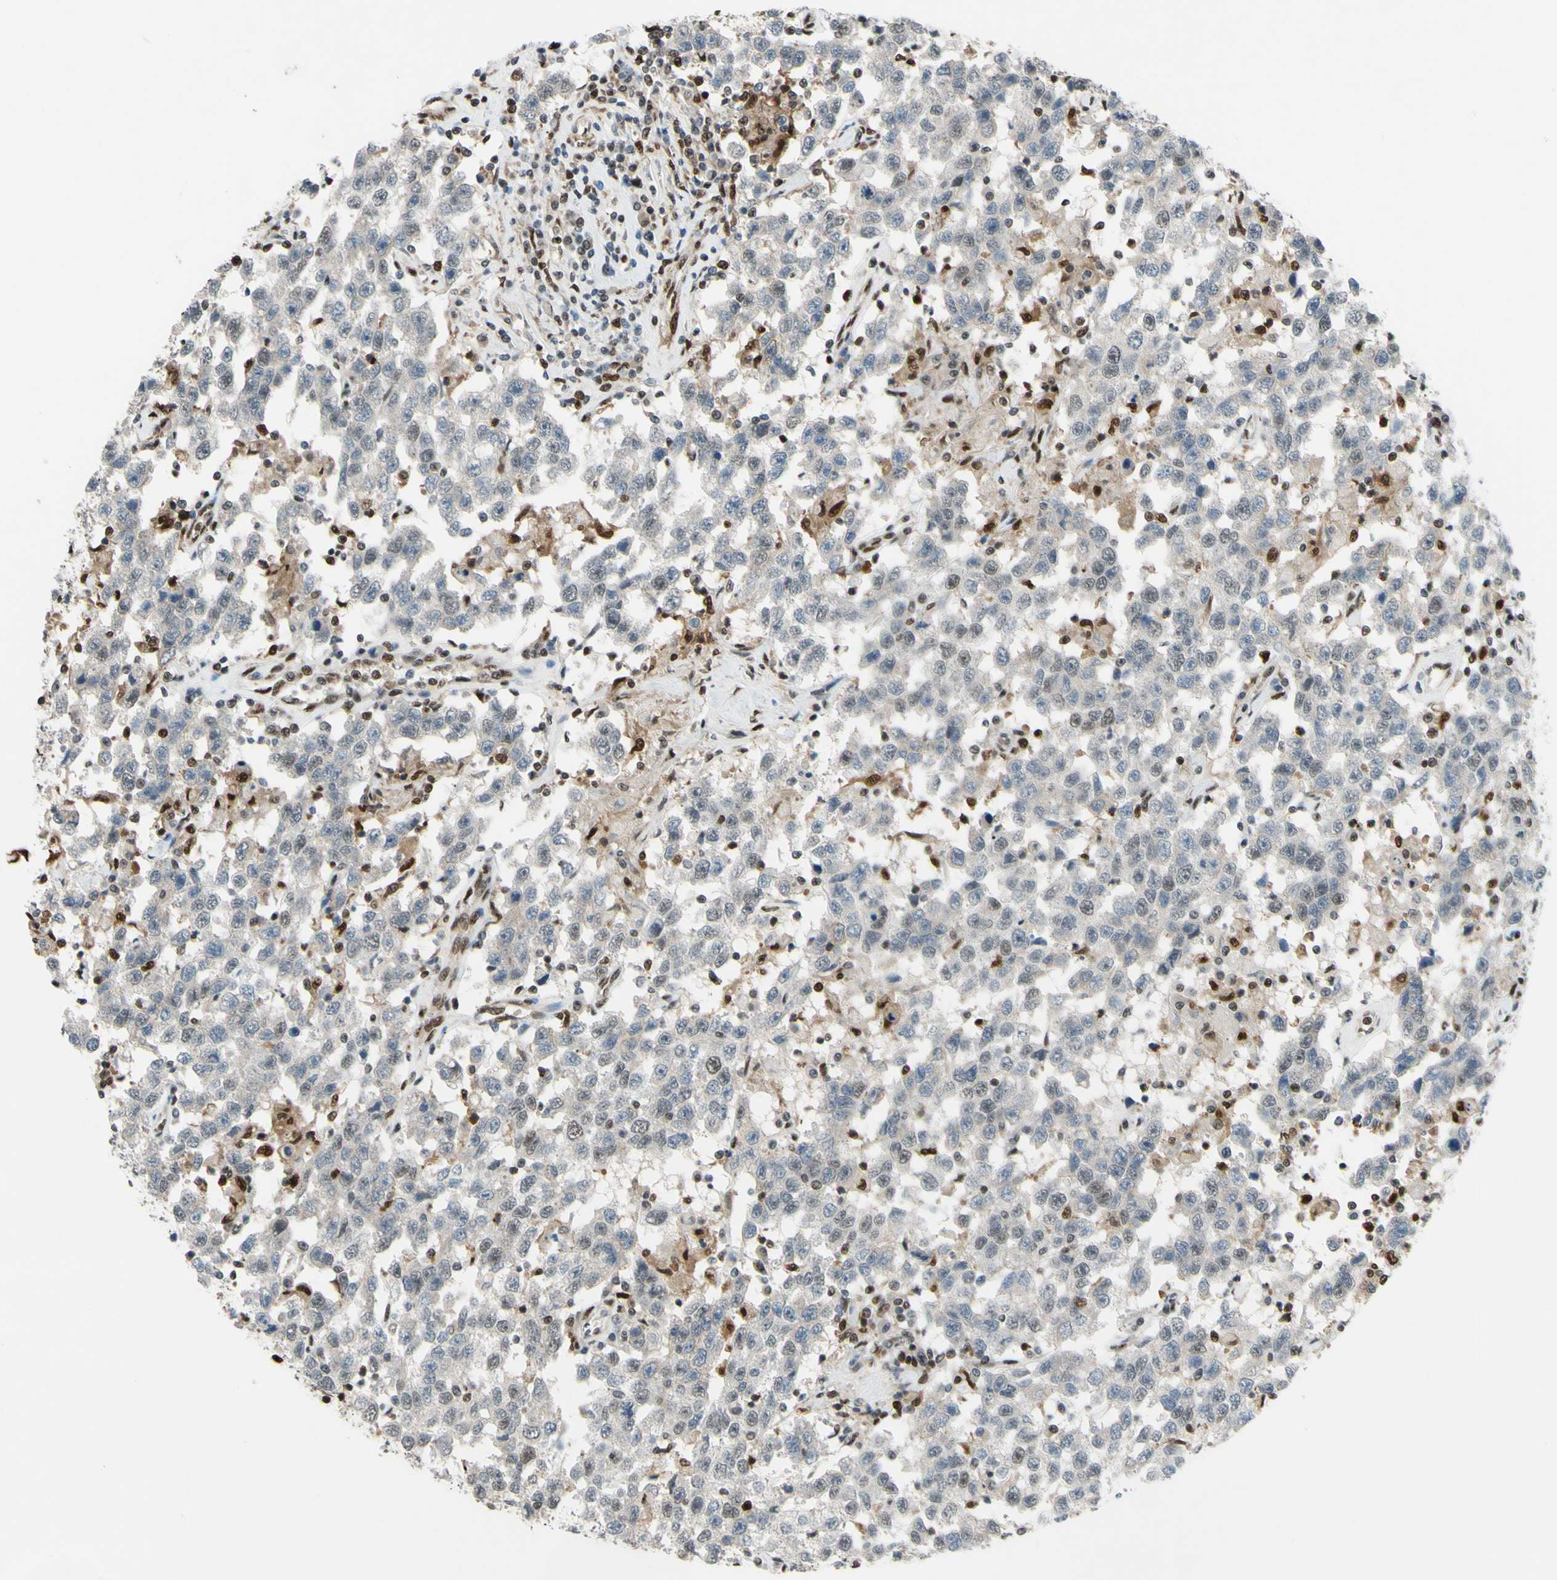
{"staining": {"intensity": "negative", "quantity": "none", "location": "none"}, "tissue": "testis cancer", "cell_type": "Tumor cells", "image_type": "cancer", "snomed": [{"axis": "morphology", "description": "Seminoma, NOS"}, {"axis": "topography", "description": "Testis"}], "caption": "Immunohistochemistry photomicrograph of neoplastic tissue: testis cancer stained with DAB shows no significant protein positivity in tumor cells. (DAB immunohistochemistry with hematoxylin counter stain).", "gene": "FKBP5", "patient": {"sex": "male", "age": 41}}